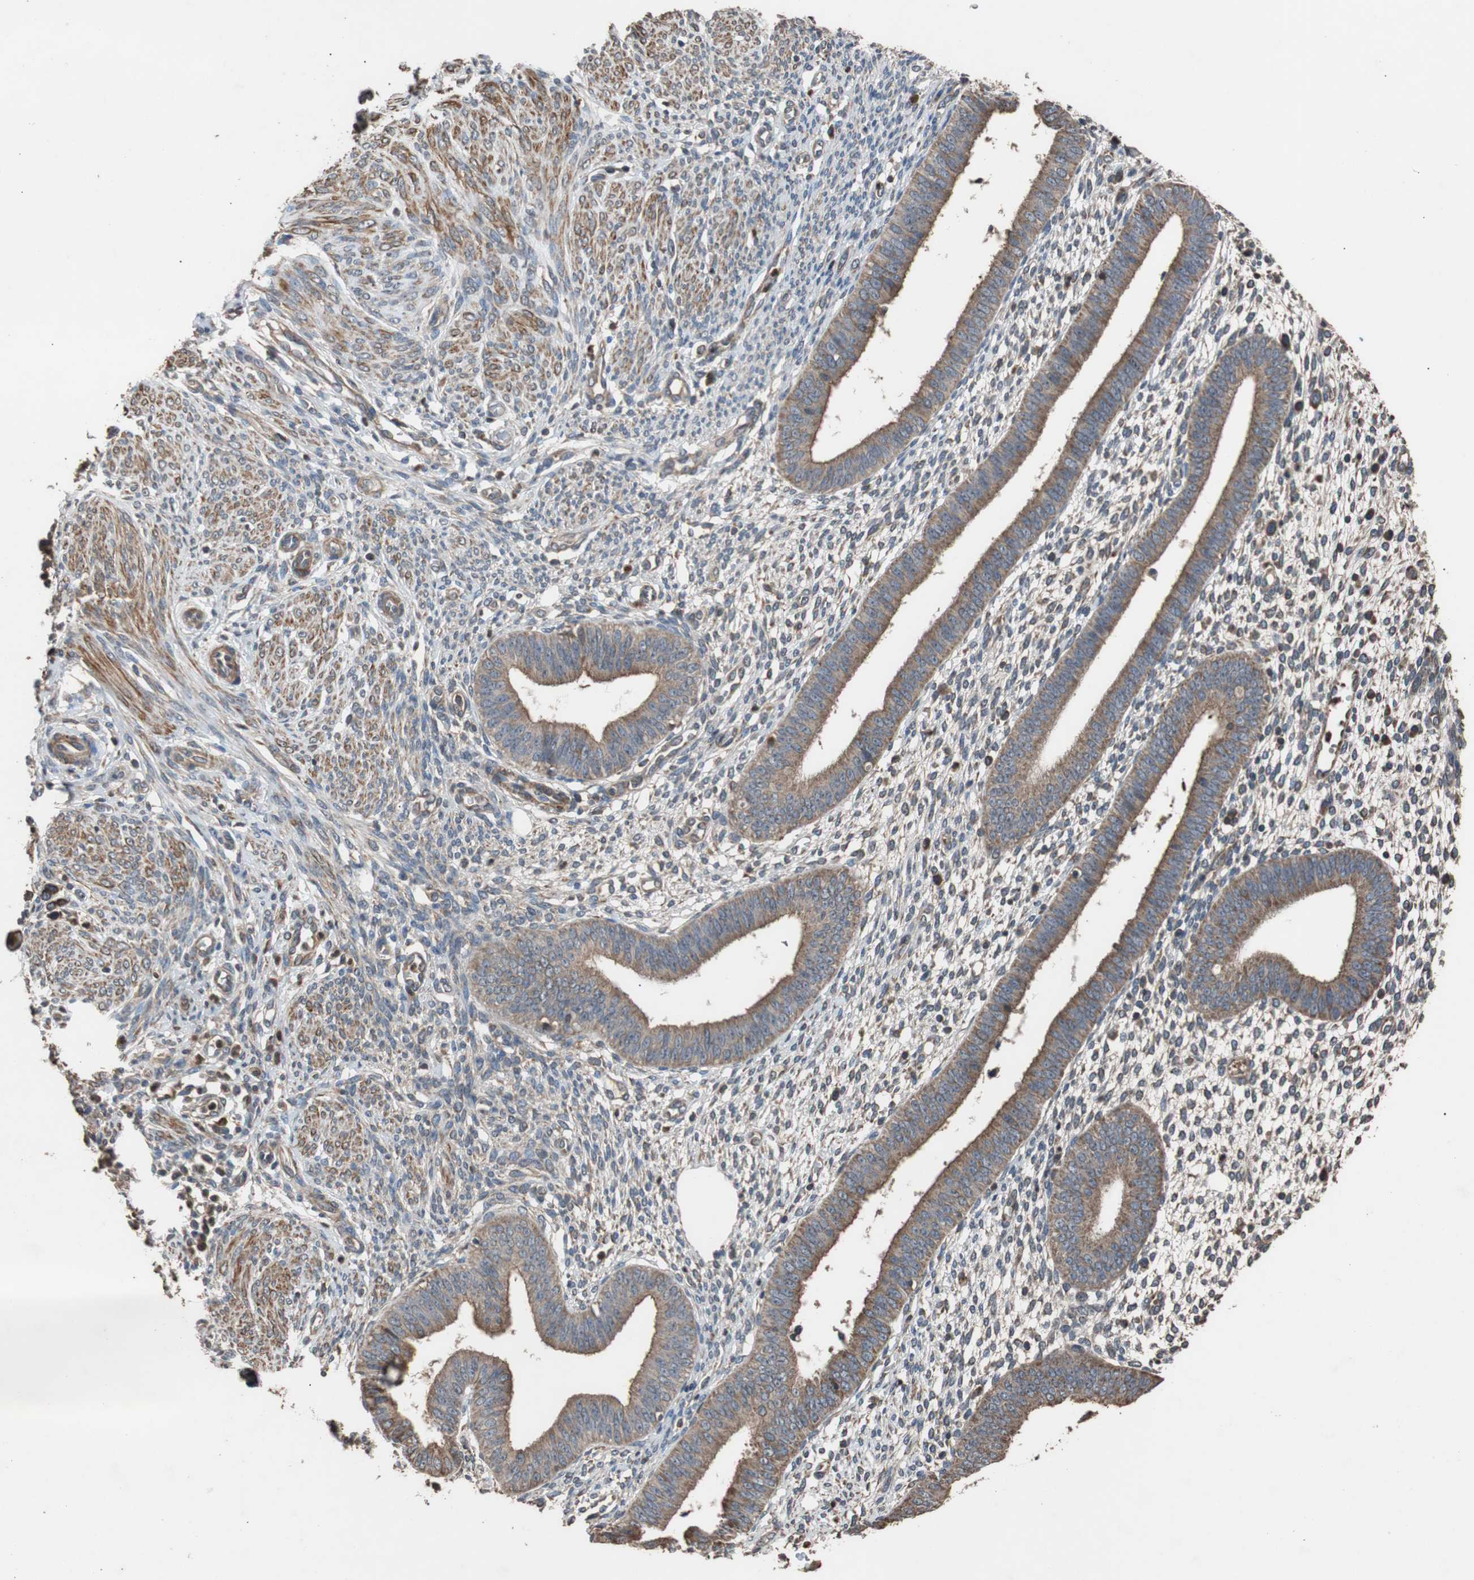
{"staining": {"intensity": "moderate", "quantity": ">75%", "location": "cytoplasmic/membranous"}, "tissue": "endometrium", "cell_type": "Cells in endometrial stroma", "image_type": "normal", "snomed": [{"axis": "morphology", "description": "Normal tissue, NOS"}, {"axis": "topography", "description": "Endometrium"}], "caption": "A medium amount of moderate cytoplasmic/membranous positivity is identified in approximately >75% of cells in endometrial stroma in unremarkable endometrium.", "gene": "PITRM1", "patient": {"sex": "female", "age": 35}}